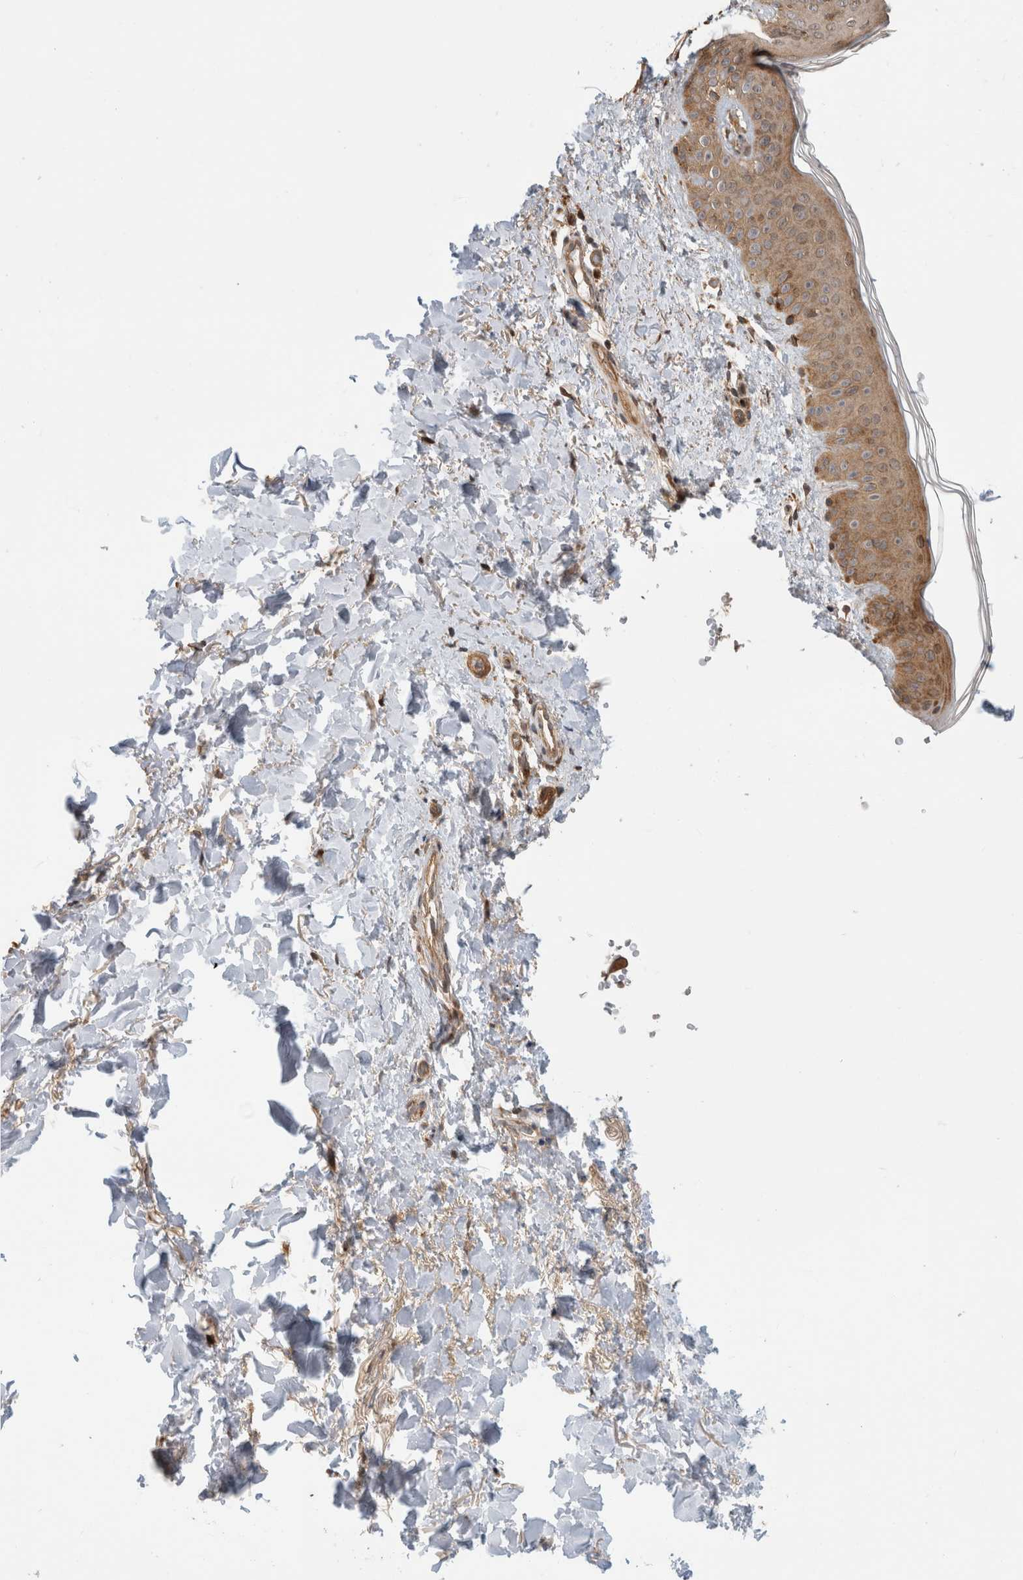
{"staining": {"intensity": "moderate", "quantity": ">75%", "location": "cytoplasmic/membranous"}, "tissue": "skin", "cell_type": "Fibroblasts", "image_type": "normal", "snomed": [{"axis": "morphology", "description": "Normal tissue, NOS"}, {"axis": "topography", "description": "Skin"}], "caption": "Skin stained with IHC demonstrates moderate cytoplasmic/membranous expression in approximately >75% of fibroblasts.", "gene": "PCDHB15", "patient": {"sex": "female", "age": 46}}